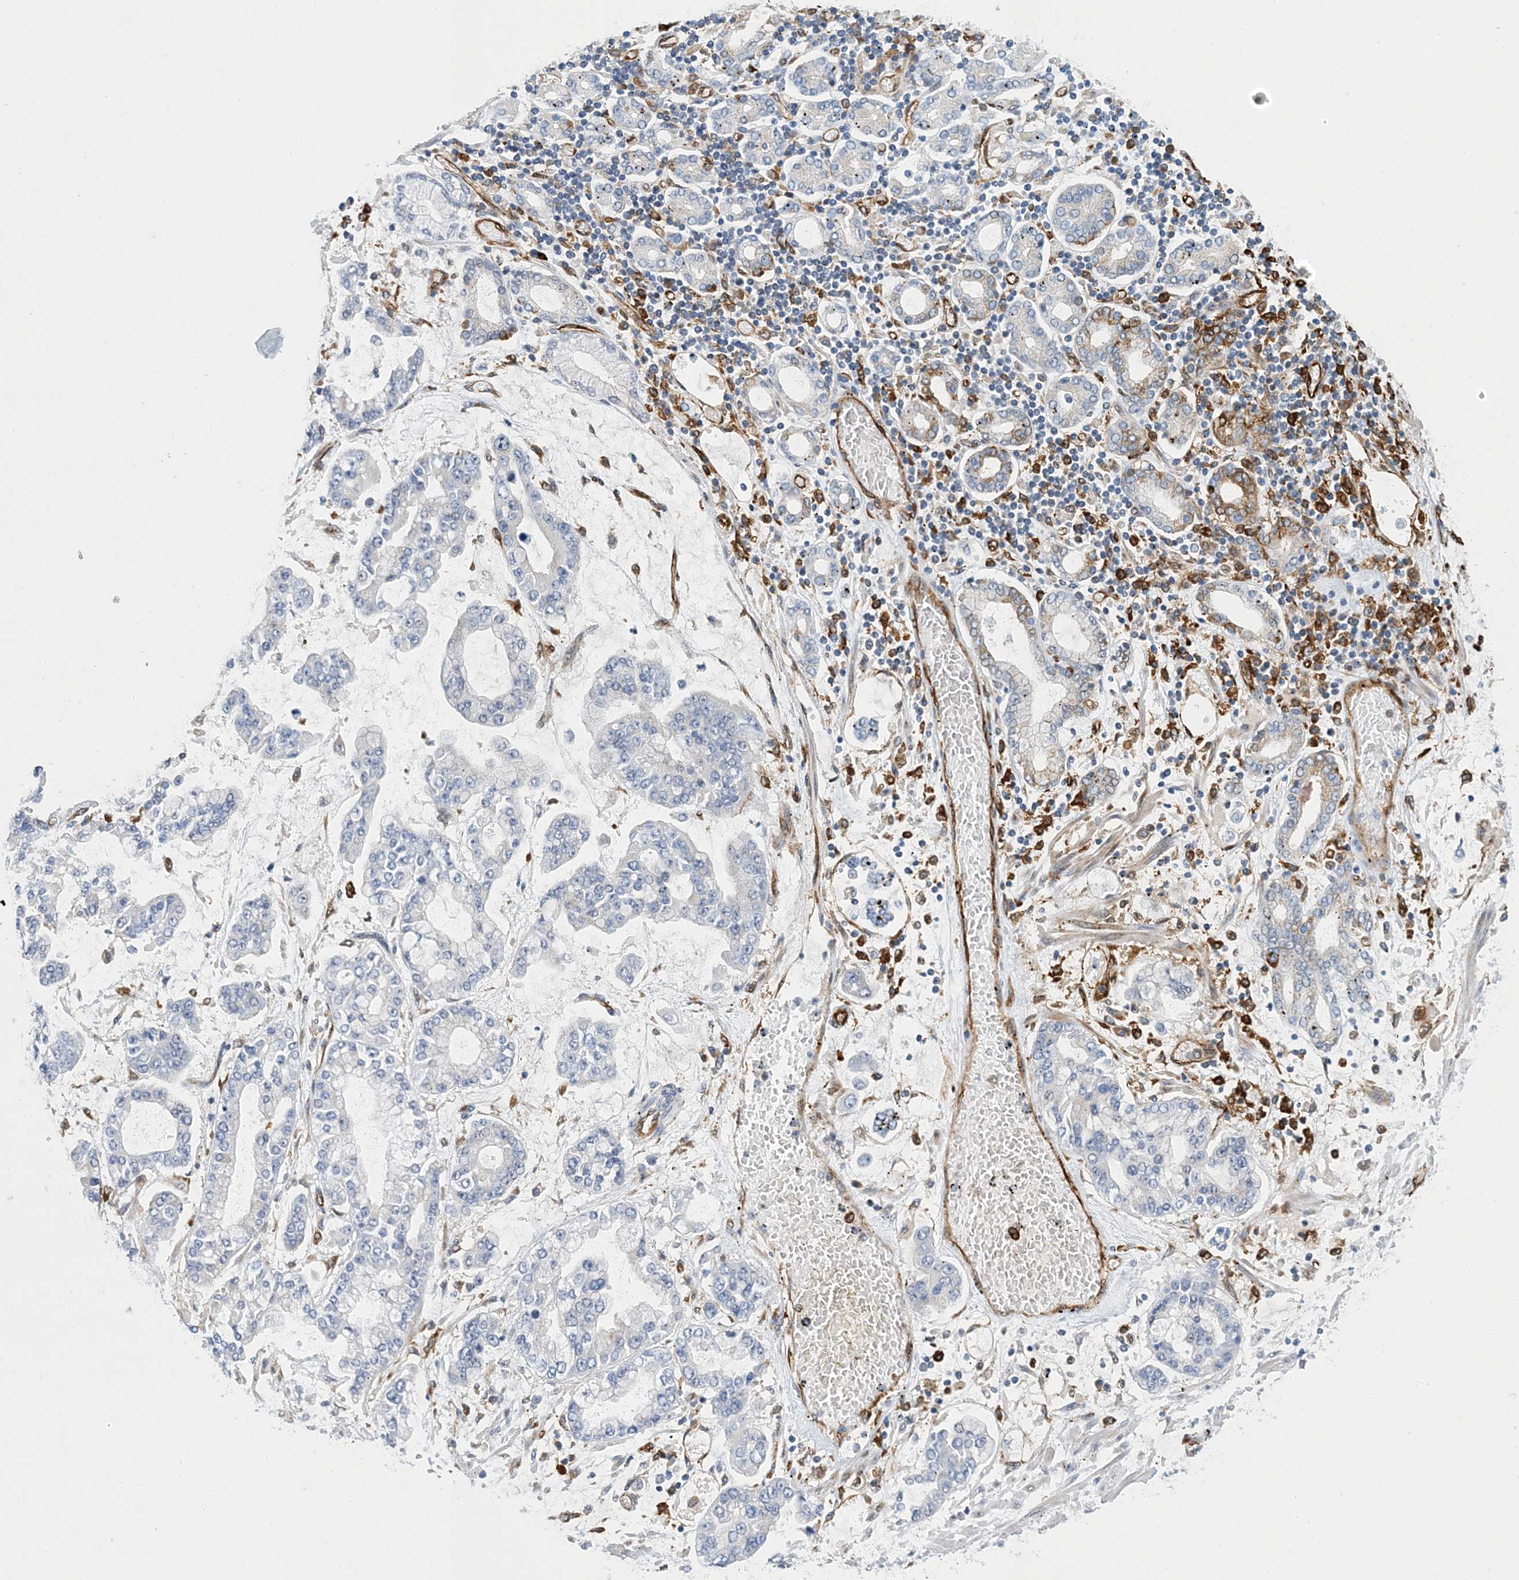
{"staining": {"intensity": "negative", "quantity": "none", "location": "none"}, "tissue": "stomach cancer", "cell_type": "Tumor cells", "image_type": "cancer", "snomed": [{"axis": "morphology", "description": "Normal tissue, NOS"}, {"axis": "morphology", "description": "Adenocarcinoma, NOS"}, {"axis": "topography", "description": "Stomach, upper"}, {"axis": "topography", "description": "Stomach"}], "caption": "Micrograph shows no protein expression in tumor cells of adenocarcinoma (stomach) tissue.", "gene": "PCDHA2", "patient": {"sex": "male", "age": 76}}